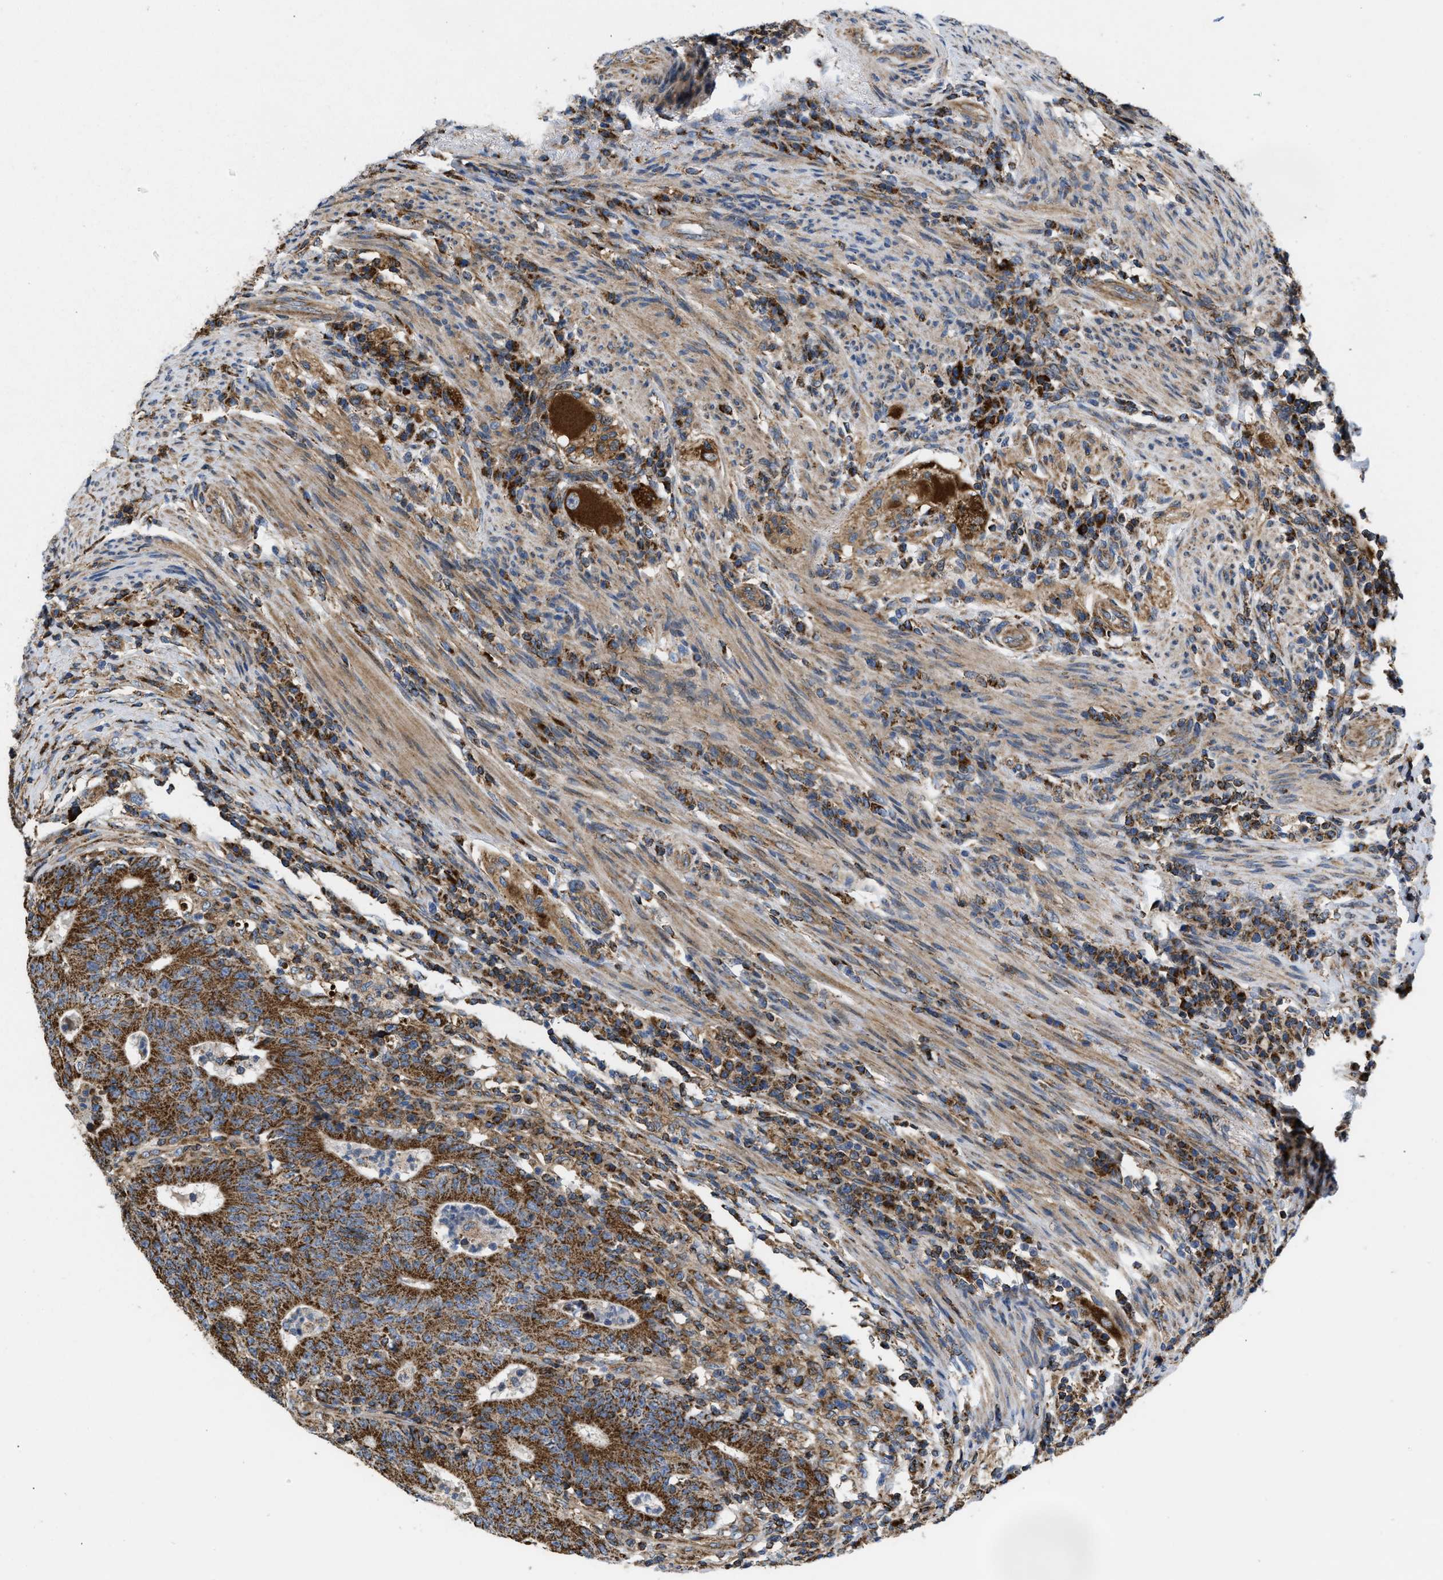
{"staining": {"intensity": "strong", "quantity": ">75%", "location": "cytoplasmic/membranous"}, "tissue": "colorectal cancer", "cell_type": "Tumor cells", "image_type": "cancer", "snomed": [{"axis": "morphology", "description": "Normal tissue, NOS"}, {"axis": "morphology", "description": "Adenocarcinoma, NOS"}, {"axis": "topography", "description": "Colon"}], "caption": "Colorectal cancer (adenocarcinoma) stained for a protein (brown) reveals strong cytoplasmic/membranous positive positivity in about >75% of tumor cells.", "gene": "OPTN", "patient": {"sex": "female", "age": 75}}